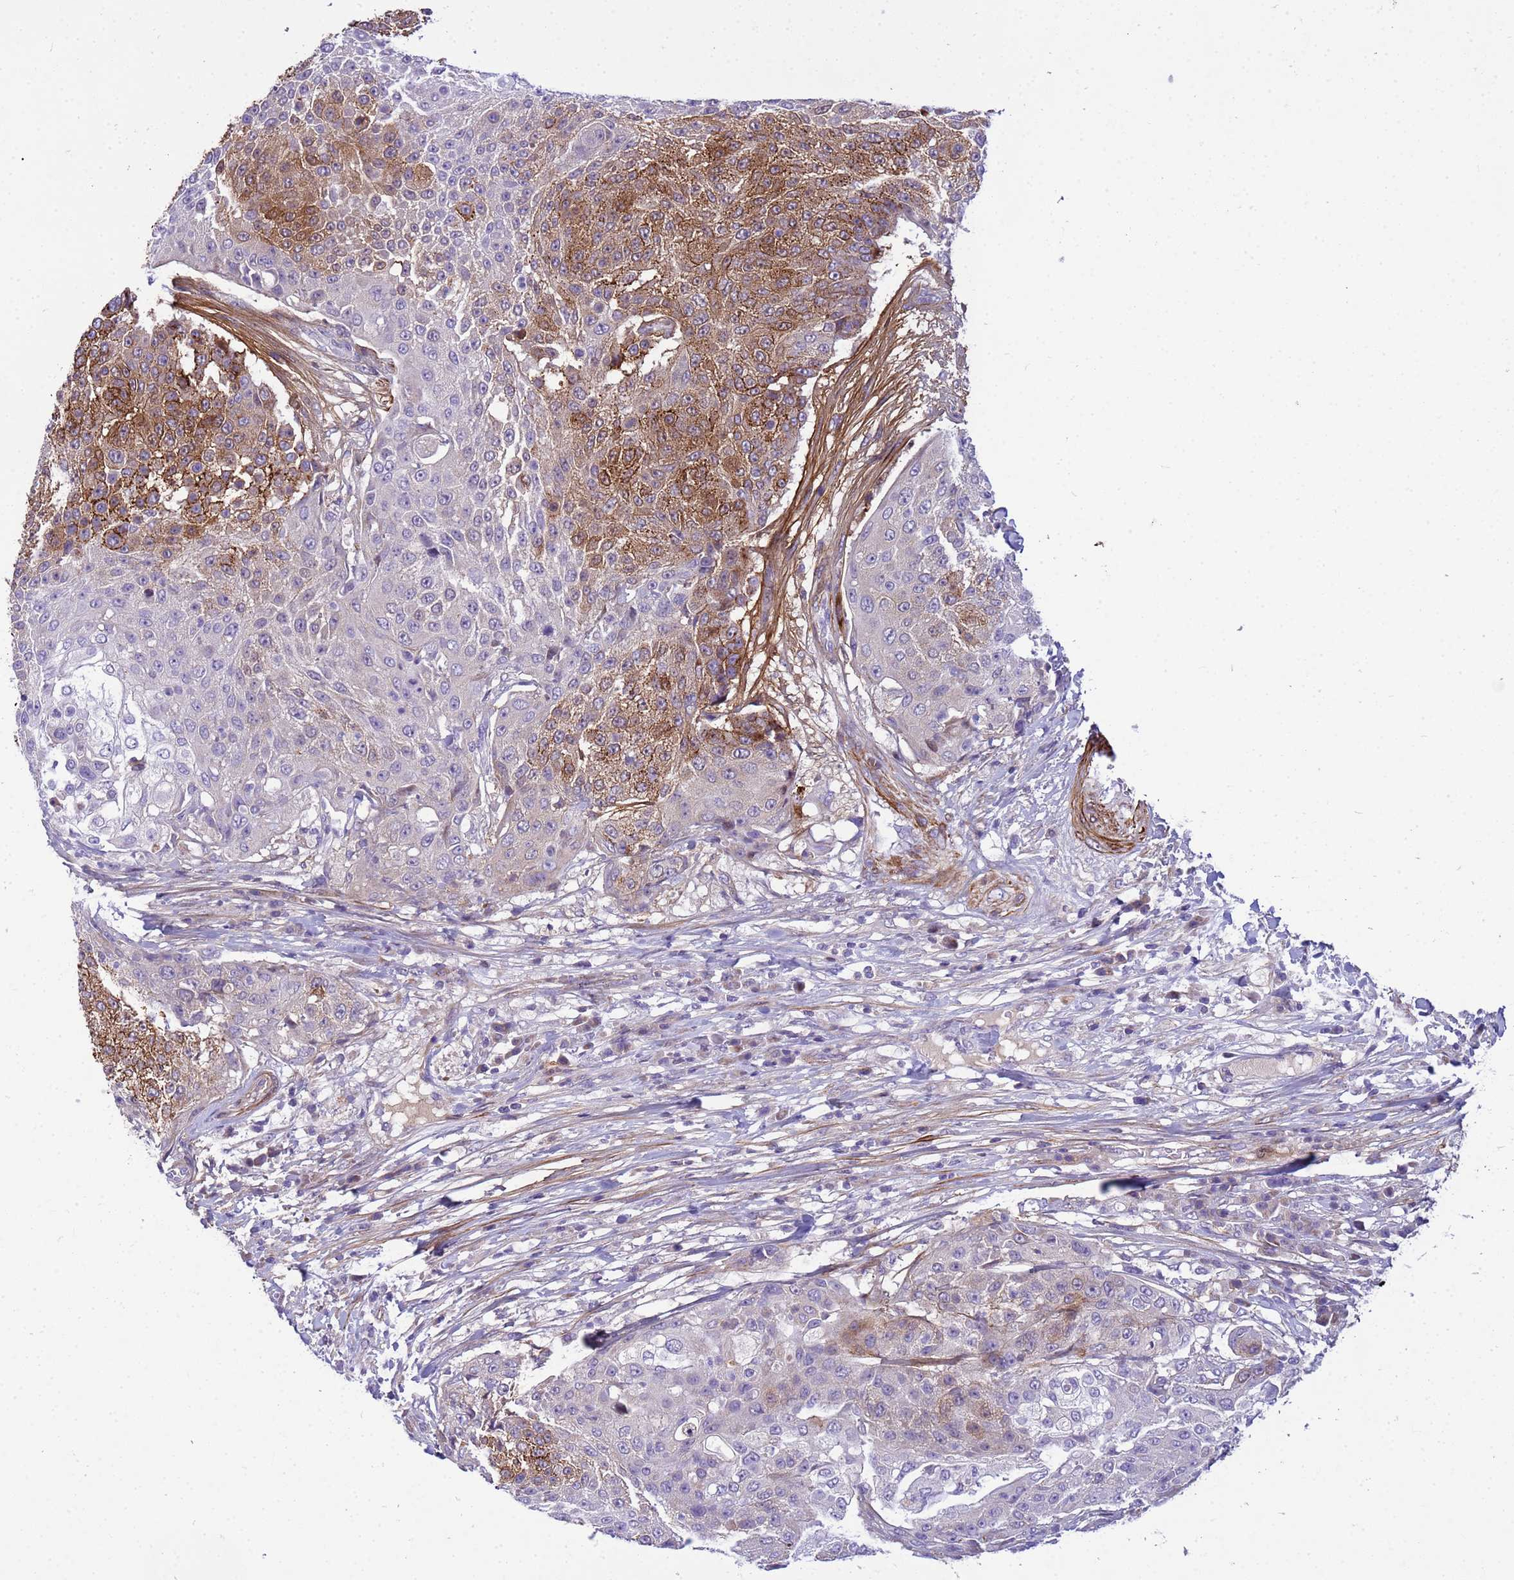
{"staining": {"intensity": "moderate", "quantity": "<25%", "location": "cytoplasmic/membranous"}, "tissue": "urothelial cancer", "cell_type": "Tumor cells", "image_type": "cancer", "snomed": [{"axis": "morphology", "description": "Urothelial carcinoma, High grade"}, {"axis": "topography", "description": "Urinary bladder"}], "caption": "High-power microscopy captured an immunohistochemistry (IHC) image of urothelial cancer, revealing moderate cytoplasmic/membranous expression in about <25% of tumor cells.", "gene": "P2RX7", "patient": {"sex": "female", "age": 63}}